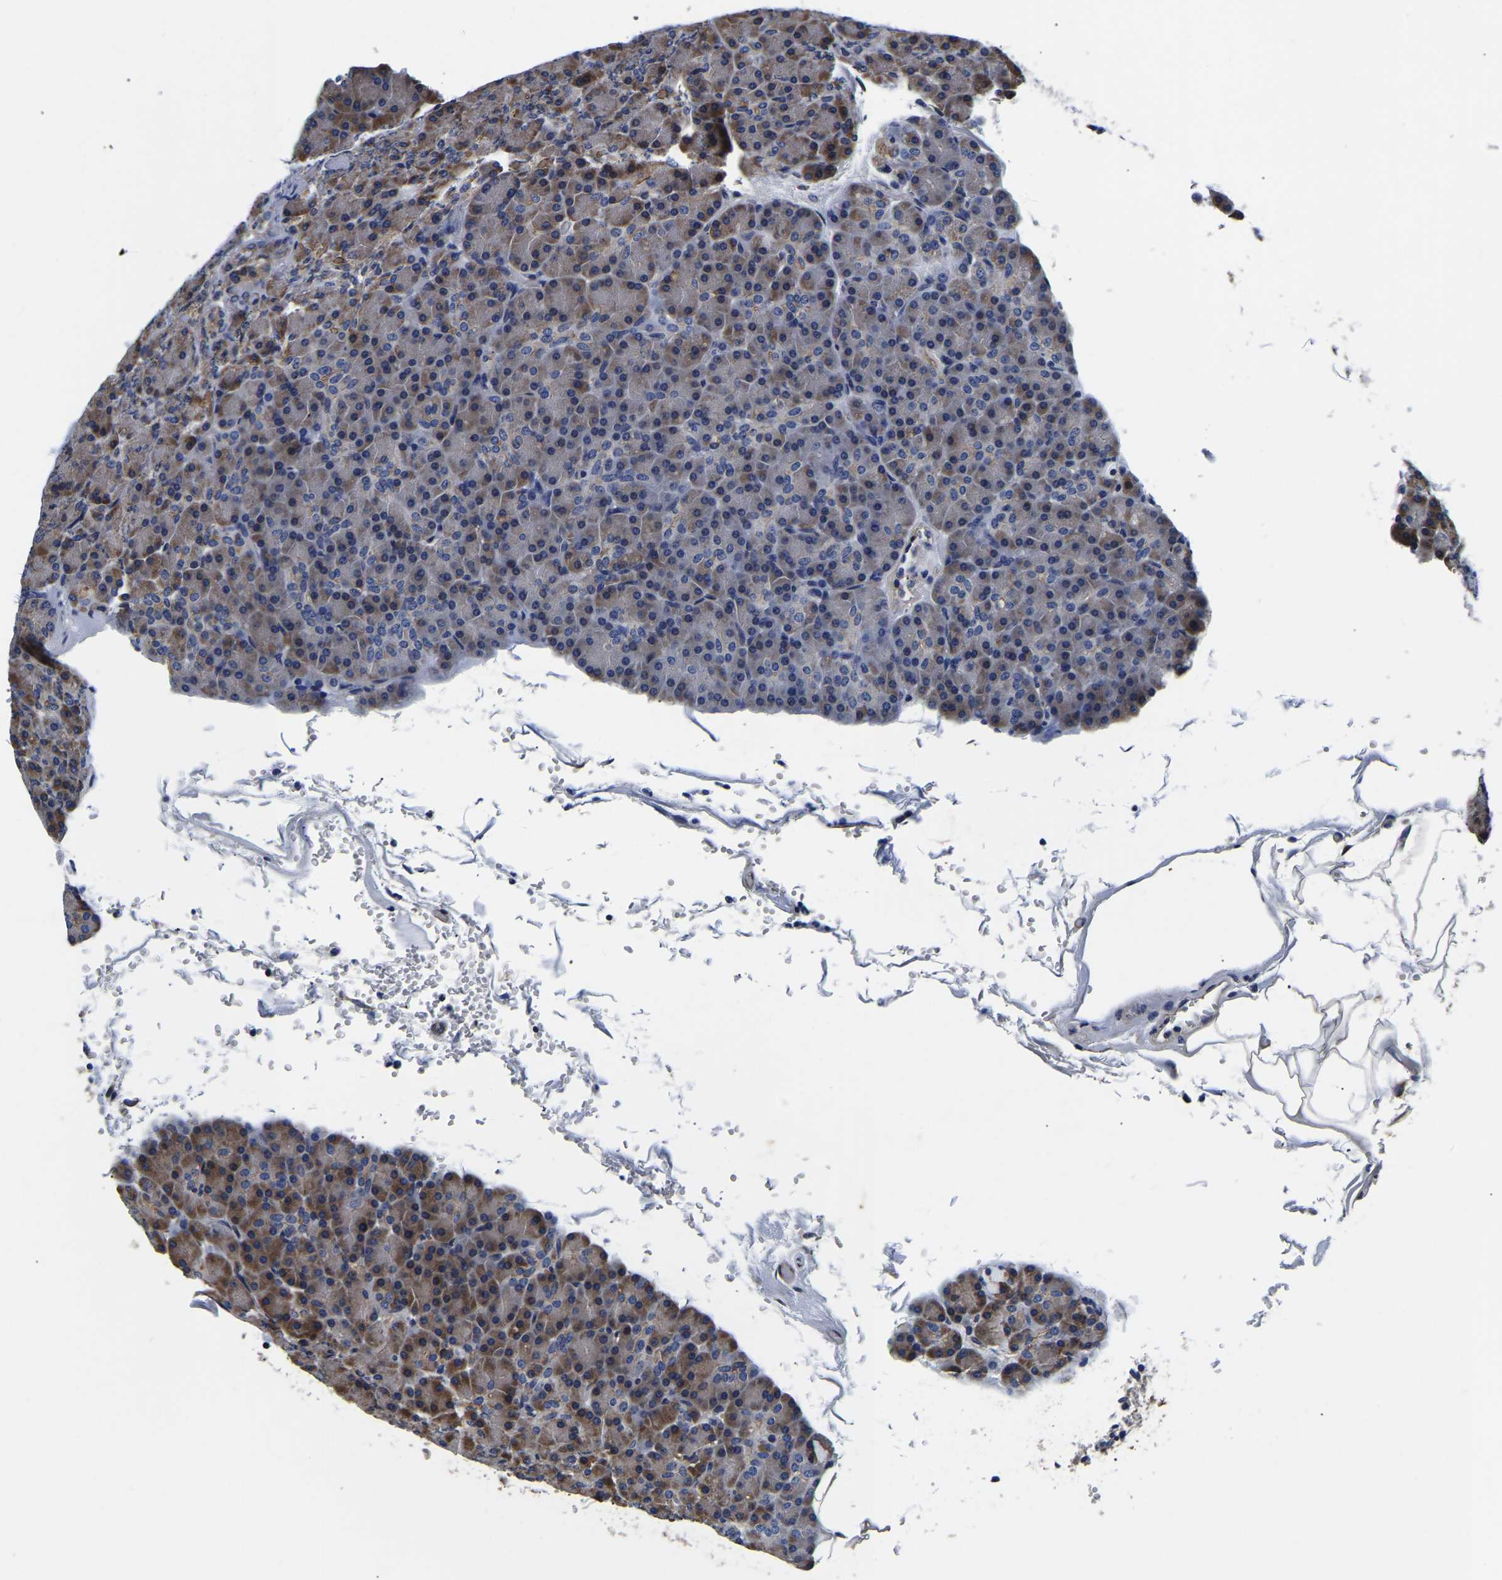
{"staining": {"intensity": "moderate", "quantity": "<25%", "location": "cytoplasmic/membranous"}, "tissue": "pancreas", "cell_type": "Exocrine glandular cells", "image_type": "normal", "snomed": [{"axis": "morphology", "description": "Normal tissue, NOS"}, {"axis": "topography", "description": "Pancreas"}], "caption": "Immunohistochemistry histopathology image of normal pancreas: human pancreas stained using immunohistochemistry (IHC) exhibits low levels of moderate protein expression localized specifically in the cytoplasmic/membranous of exocrine glandular cells, appearing as a cytoplasmic/membranous brown color.", "gene": "KCTD17", "patient": {"sex": "female", "age": 43}}